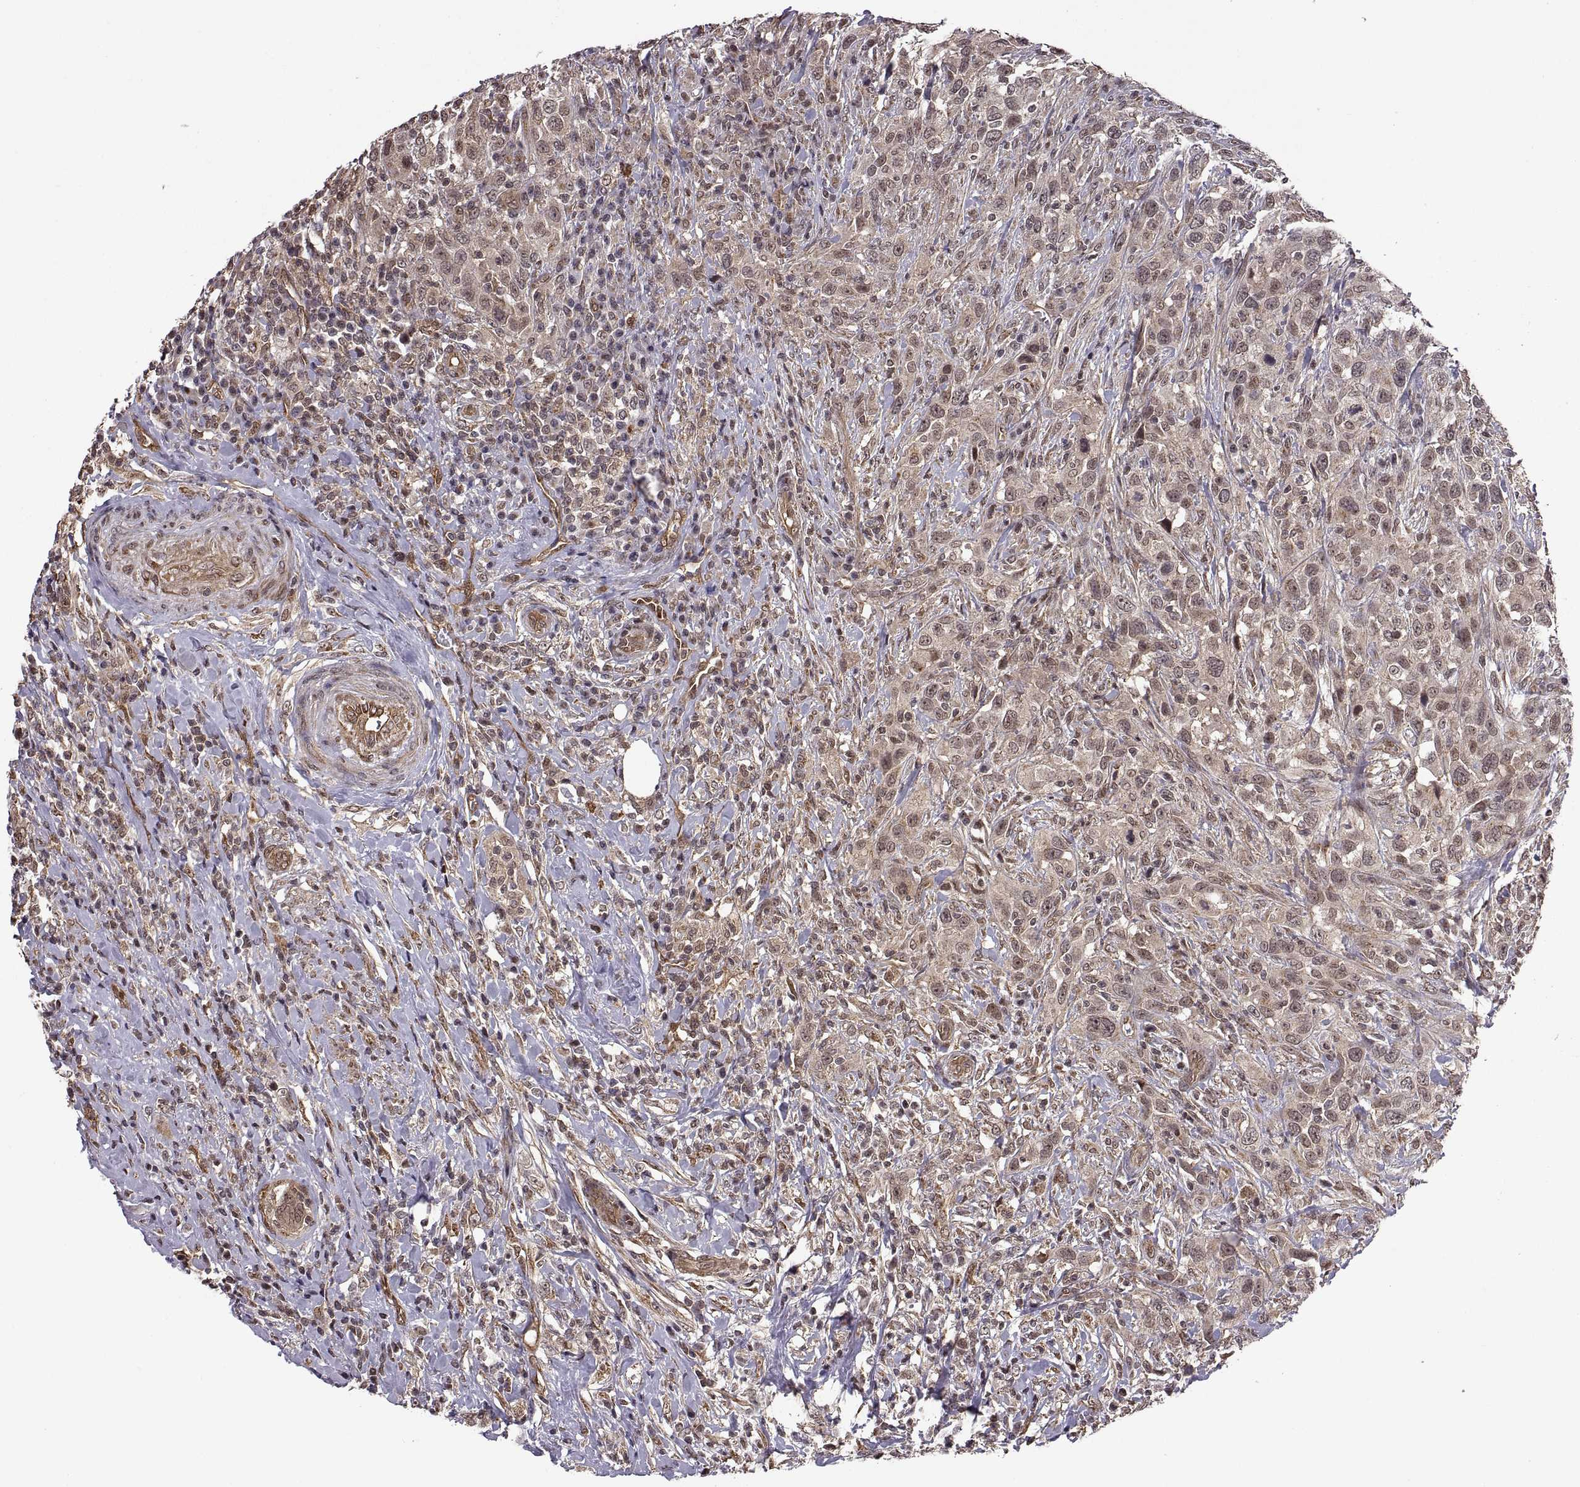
{"staining": {"intensity": "weak", "quantity": ">75%", "location": "cytoplasmic/membranous"}, "tissue": "urothelial cancer", "cell_type": "Tumor cells", "image_type": "cancer", "snomed": [{"axis": "morphology", "description": "Urothelial carcinoma, NOS"}, {"axis": "morphology", "description": "Urothelial carcinoma, High grade"}, {"axis": "topography", "description": "Urinary bladder"}], "caption": "DAB (3,3'-diaminobenzidine) immunohistochemical staining of high-grade urothelial carcinoma displays weak cytoplasmic/membranous protein expression in approximately >75% of tumor cells.", "gene": "ARRB1", "patient": {"sex": "female", "age": 64}}